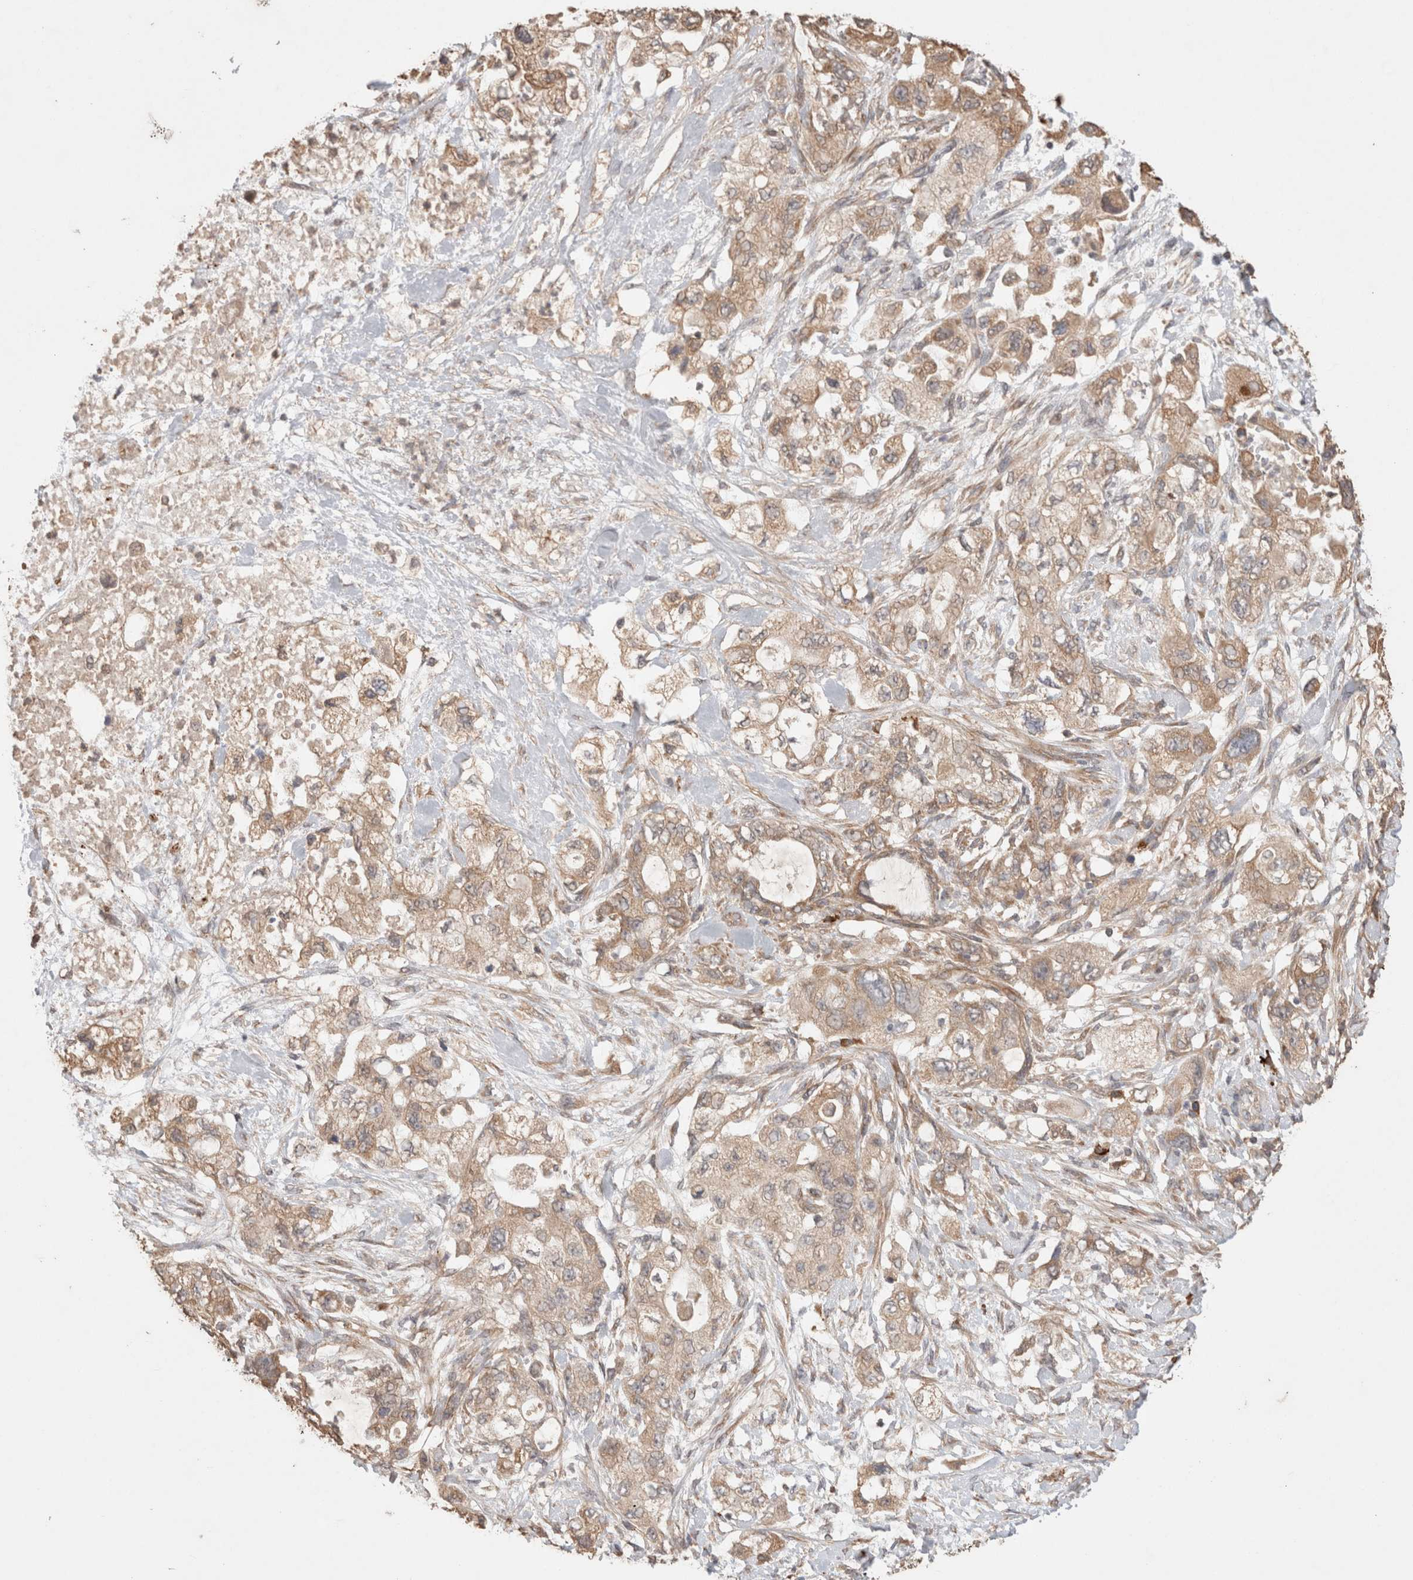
{"staining": {"intensity": "moderate", "quantity": ">75%", "location": "cytoplasmic/membranous"}, "tissue": "pancreatic cancer", "cell_type": "Tumor cells", "image_type": "cancer", "snomed": [{"axis": "morphology", "description": "Adenocarcinoma, NOS"}, {"axis": "topography", "description": "Pancreas"}], "caption": "Immunohistochemical staining of human pancreatic adenocarcinoma displays medium levels of moderate cytoplasmic/membranous positivity in approximately >75% of tumor cells.", "gene": "HROB", "patient": {"sex": "female", "age": 73}}